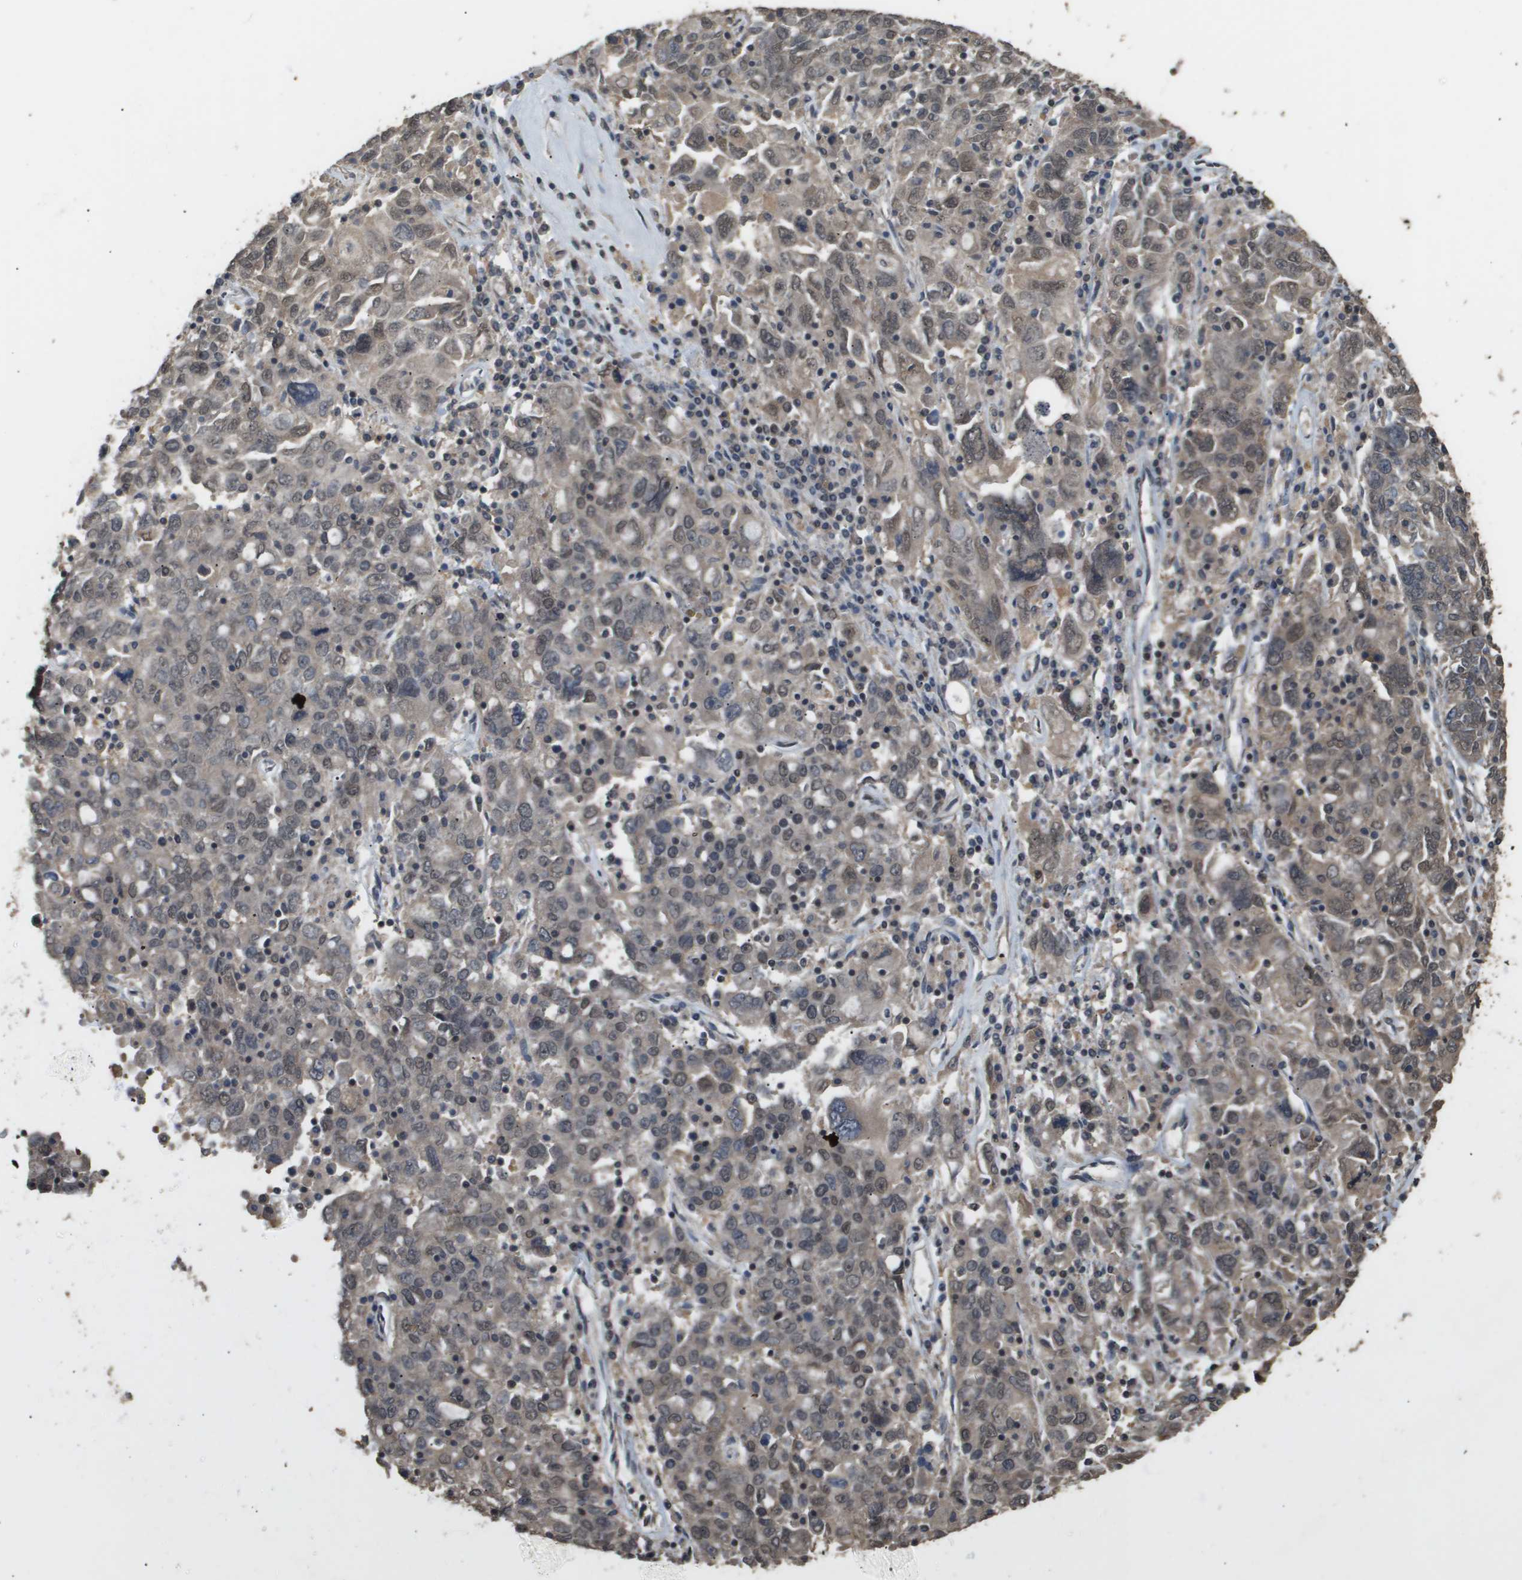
{"staining": {"intensity": "weak", "quantity": ">75%", "location": "cytoplasmic/membranous,nuclear"}, "tissue": "ovarian cancer", "cell_type": "Tumor cells", "image_type": "cancer", "snomed": [{"axis": "morphology", "description": "Carcinoma, endometroid"}, {"axis": "topography", "description": "Ovary"}], "caption": "High-power microscopy captured an immunohistochemistry photomicrograph of ovarian cancer (endometroid carcinoma), revealing weak cytoplasmic/membranous and nuclear staining in approximately >75% of tumor cells. Nuclei are stained in blue.", "gene": "ING1", "patient": {"sex": "female", "age": 62}}